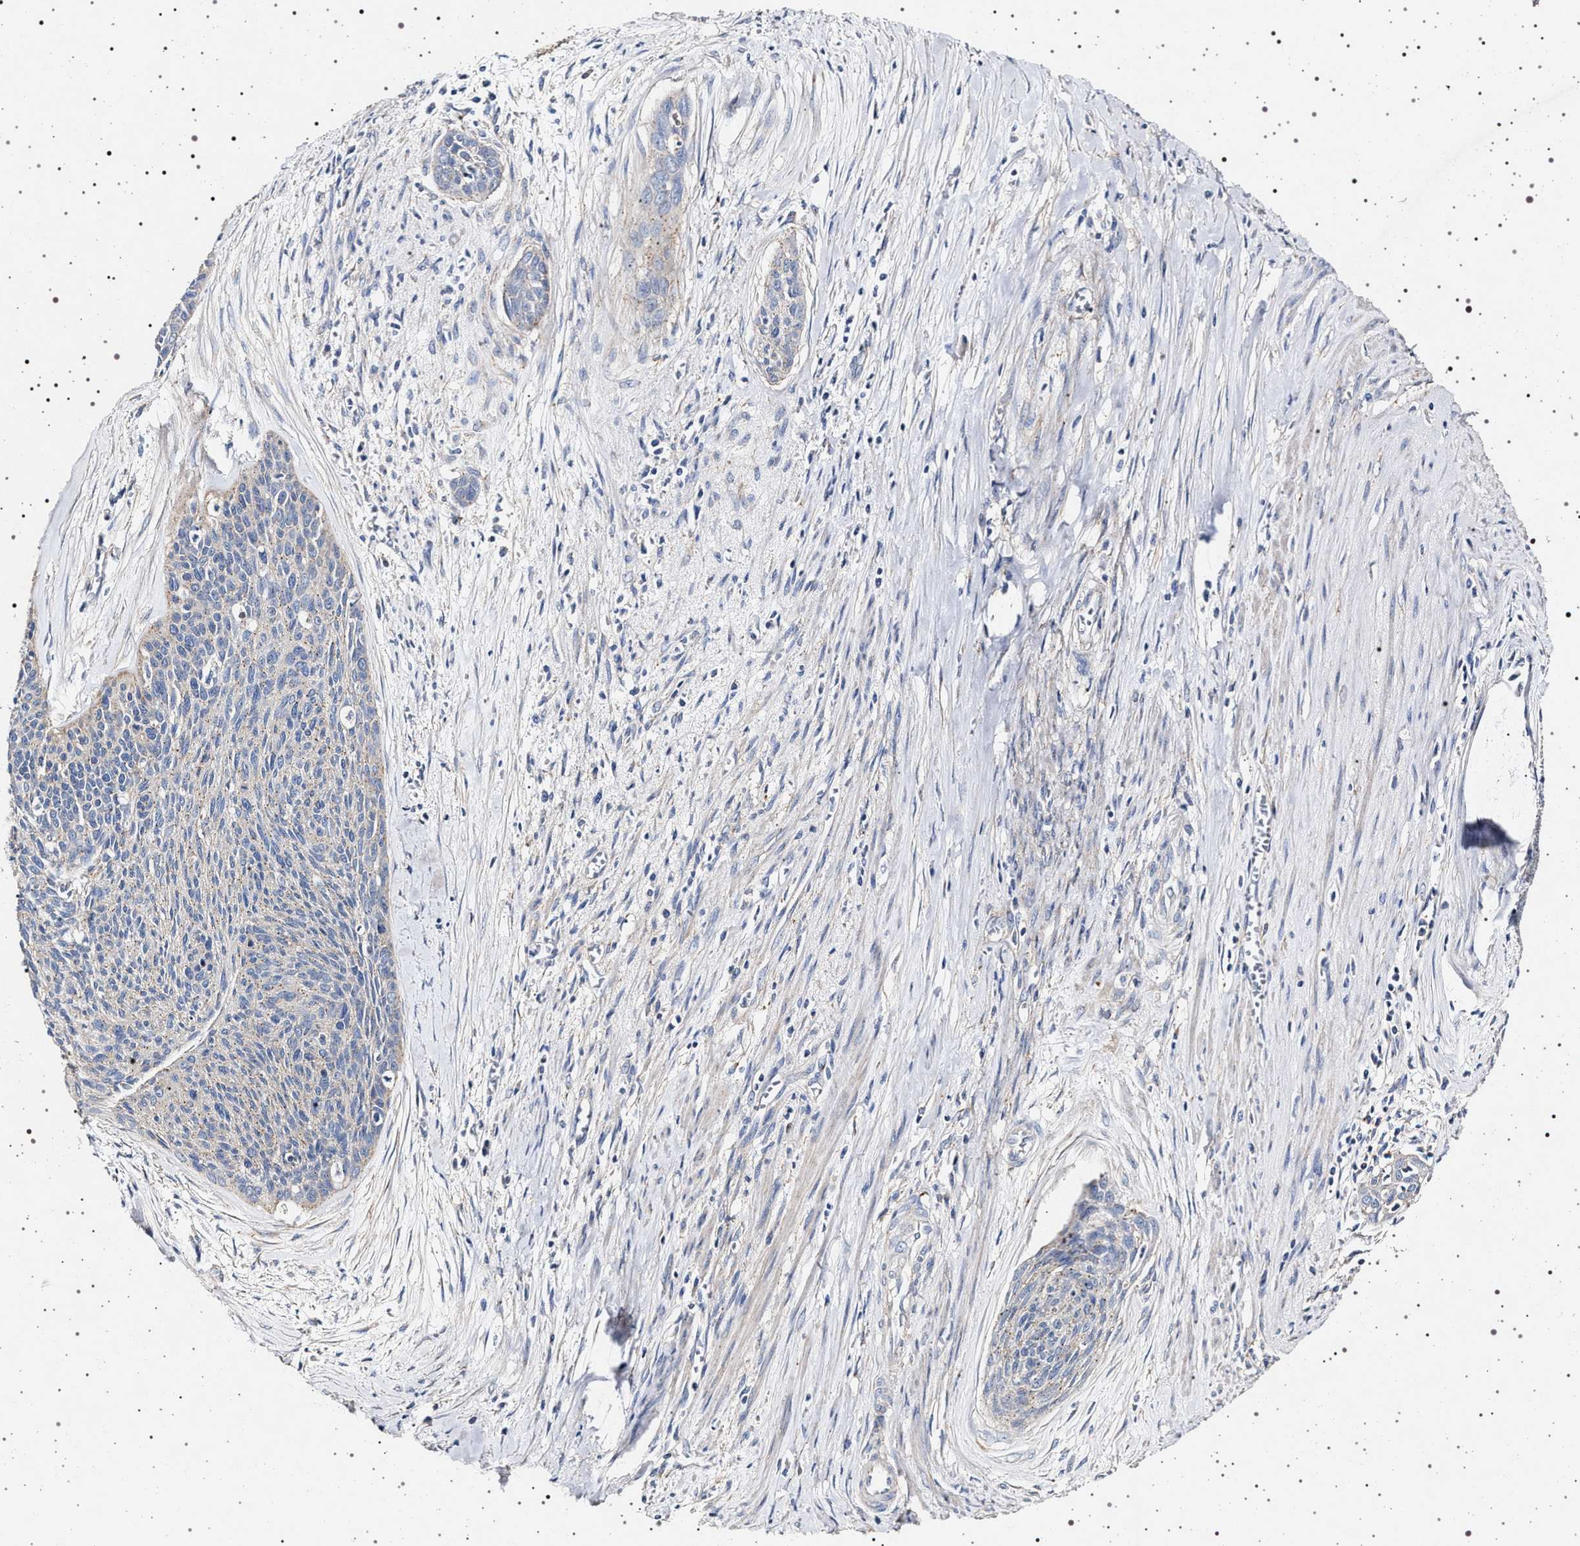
{"staining": {"intensity": "negative", "quantity": "none", "location": "none"}, "tissue": "cervical cancer", "cell_type": "Tumor cells", "image_type": "cancer", "snomed": [{"axis": "morphology", "description": "Squamous cell carcinoma, NOS"}, {"axis": "topography", "description": "Cervix"}], "caption": "High power microscopy histopathology image of an immunohistochemistry image of cervical cancer (squamous cell carcinoma), revealing no significant staining in tumor cells. (Immunohistochemistry (ihc), brightfield microscopy, high magnification).", "gene": "NAALADL2", "patient": {"sex": "female", "age": 55}}